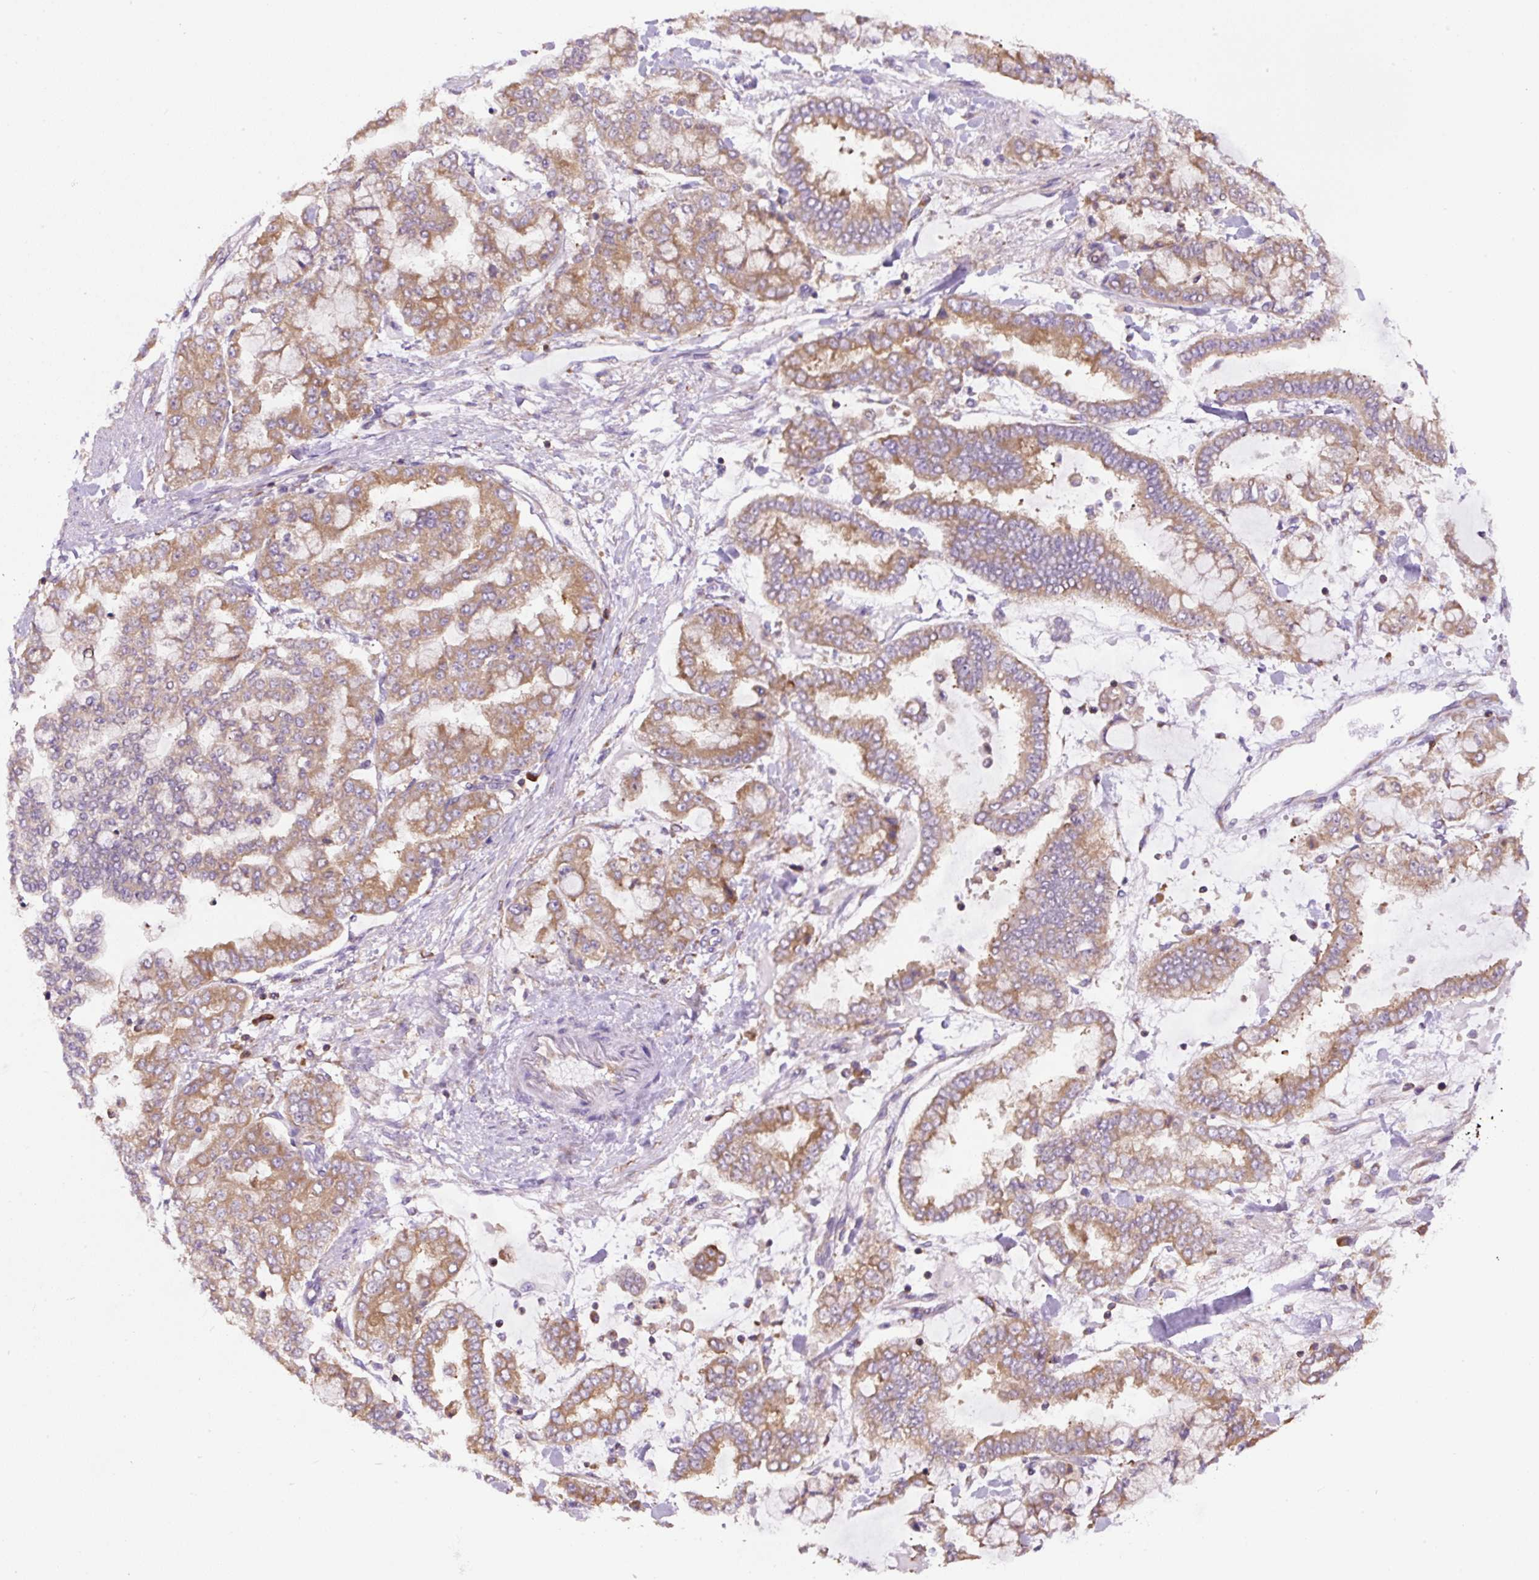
{"staining": {"intensity": "moderate", "quantity": ">75%", "location": "cytoplasmic/membranous"}, "tissue": "stomach cancer", "cell_type": "Tumor cells", "image_type": "cancer", "snomed": [{"axis": "morphology", "description": "Normal tissue, NOS"}, {"axis": "morphology", "description": "Adenocarcinoma, NOS"}, {"axis": "topography", "description": "Stomach, upper"}, {"axis": "topography", "description": "Stomach"}], "caption": "Protein expression analysis of human adenocarcinoma (stomach) reveals moderate cytoplasmic/membranous expression in about >75% of tumor cells.", "gene": "RPS23", "patient": {"sex": "male", "age": 76}}